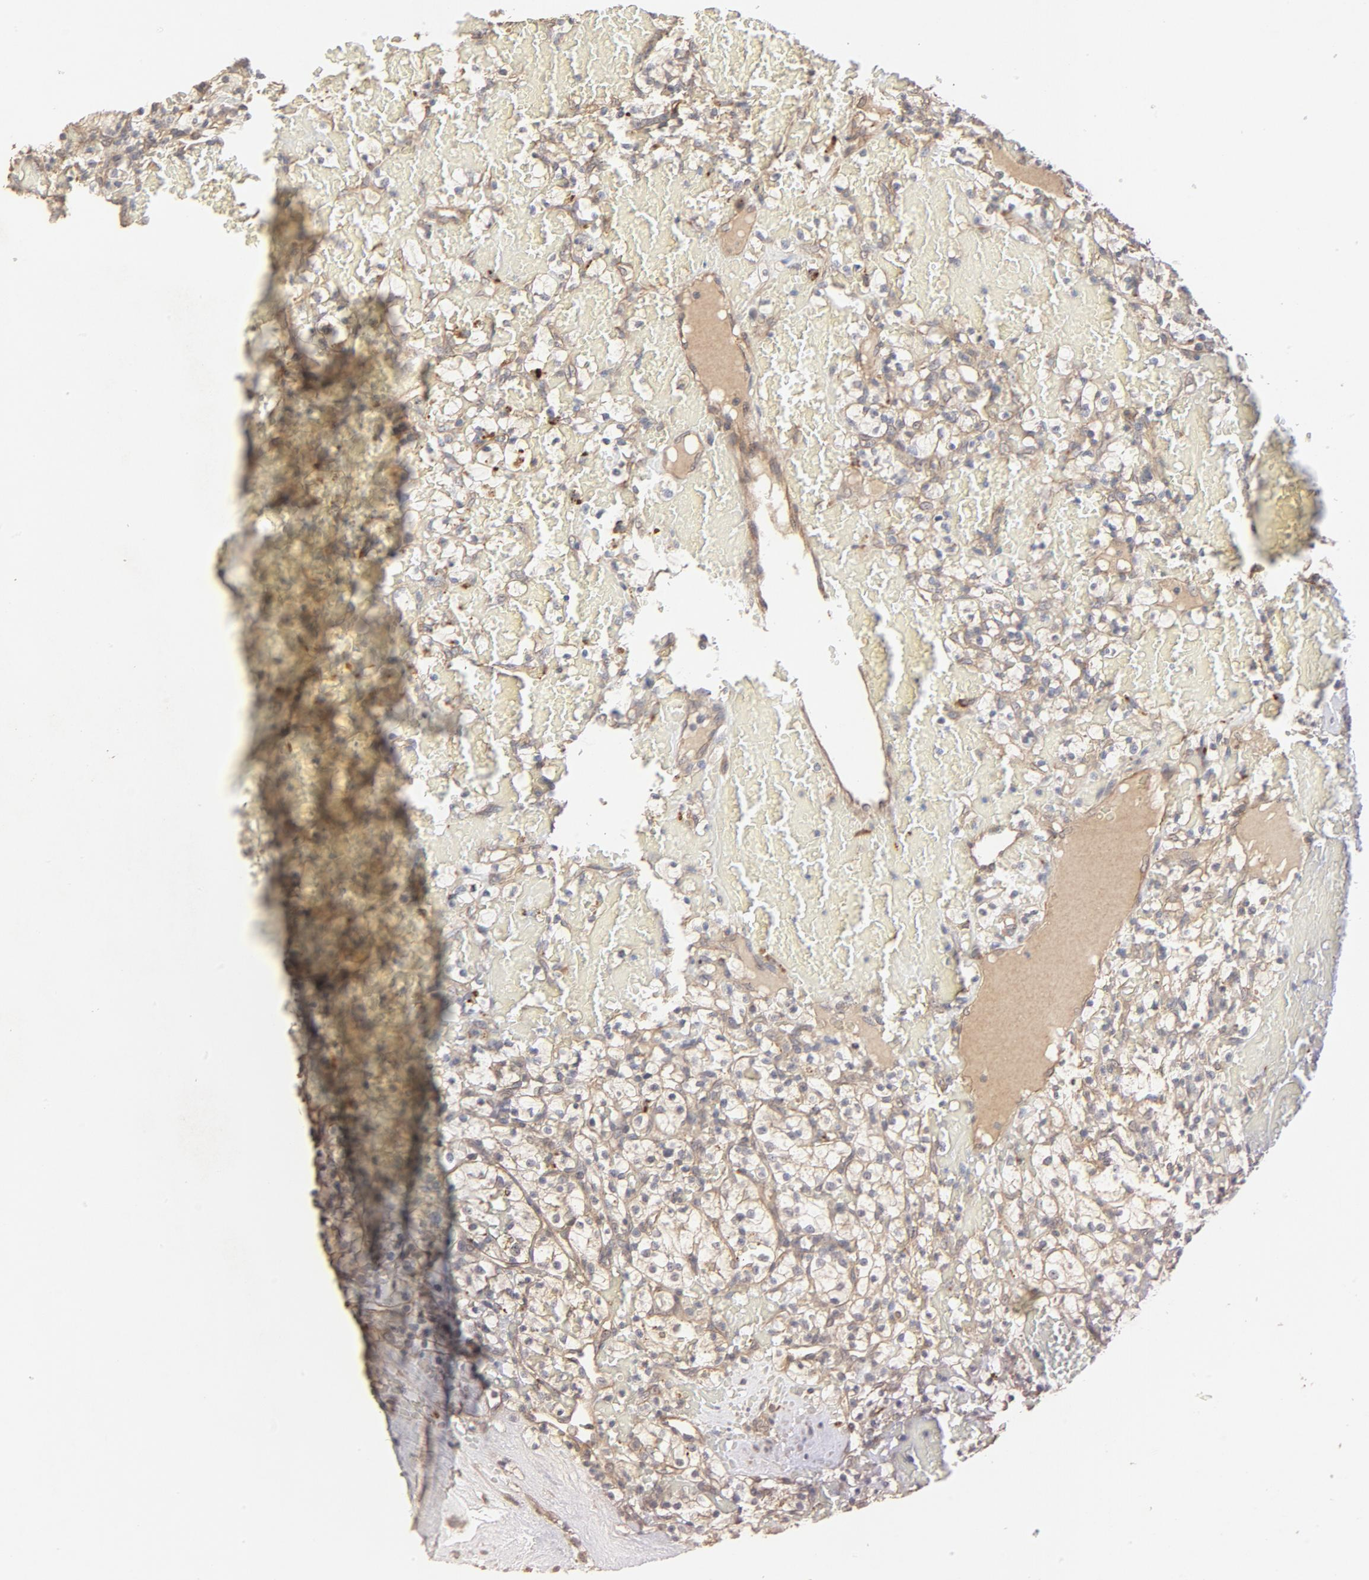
{"staining": {"intensity": "moderate", "quantity": "25%-75%", "location": "cytoplasmic/membranous"}, "tissue": "renal cancer", "cell_type": "Tumor cells", "image_type": "cancer", "snomed": [{"axis": "morphology", "description": "Adenocarcinoma, NOS"}, {"axis": "topography", "description": "Kidney"}], "caption": "High-power microscopy captured an immunohistochemistry (IHC) photomicrograph of renal cancer, revealing moderate cytoplasmic/membranous staining in approximately 25%-75% of tumor cells. Using DAB (3,3'-diaminobenzidine) (brown) and hematoxylin (blue) stains, captured at high magnification using brightfield microscopy.", "gene": "IL3RA", "patient": {"sex": "female", "age": 60}}